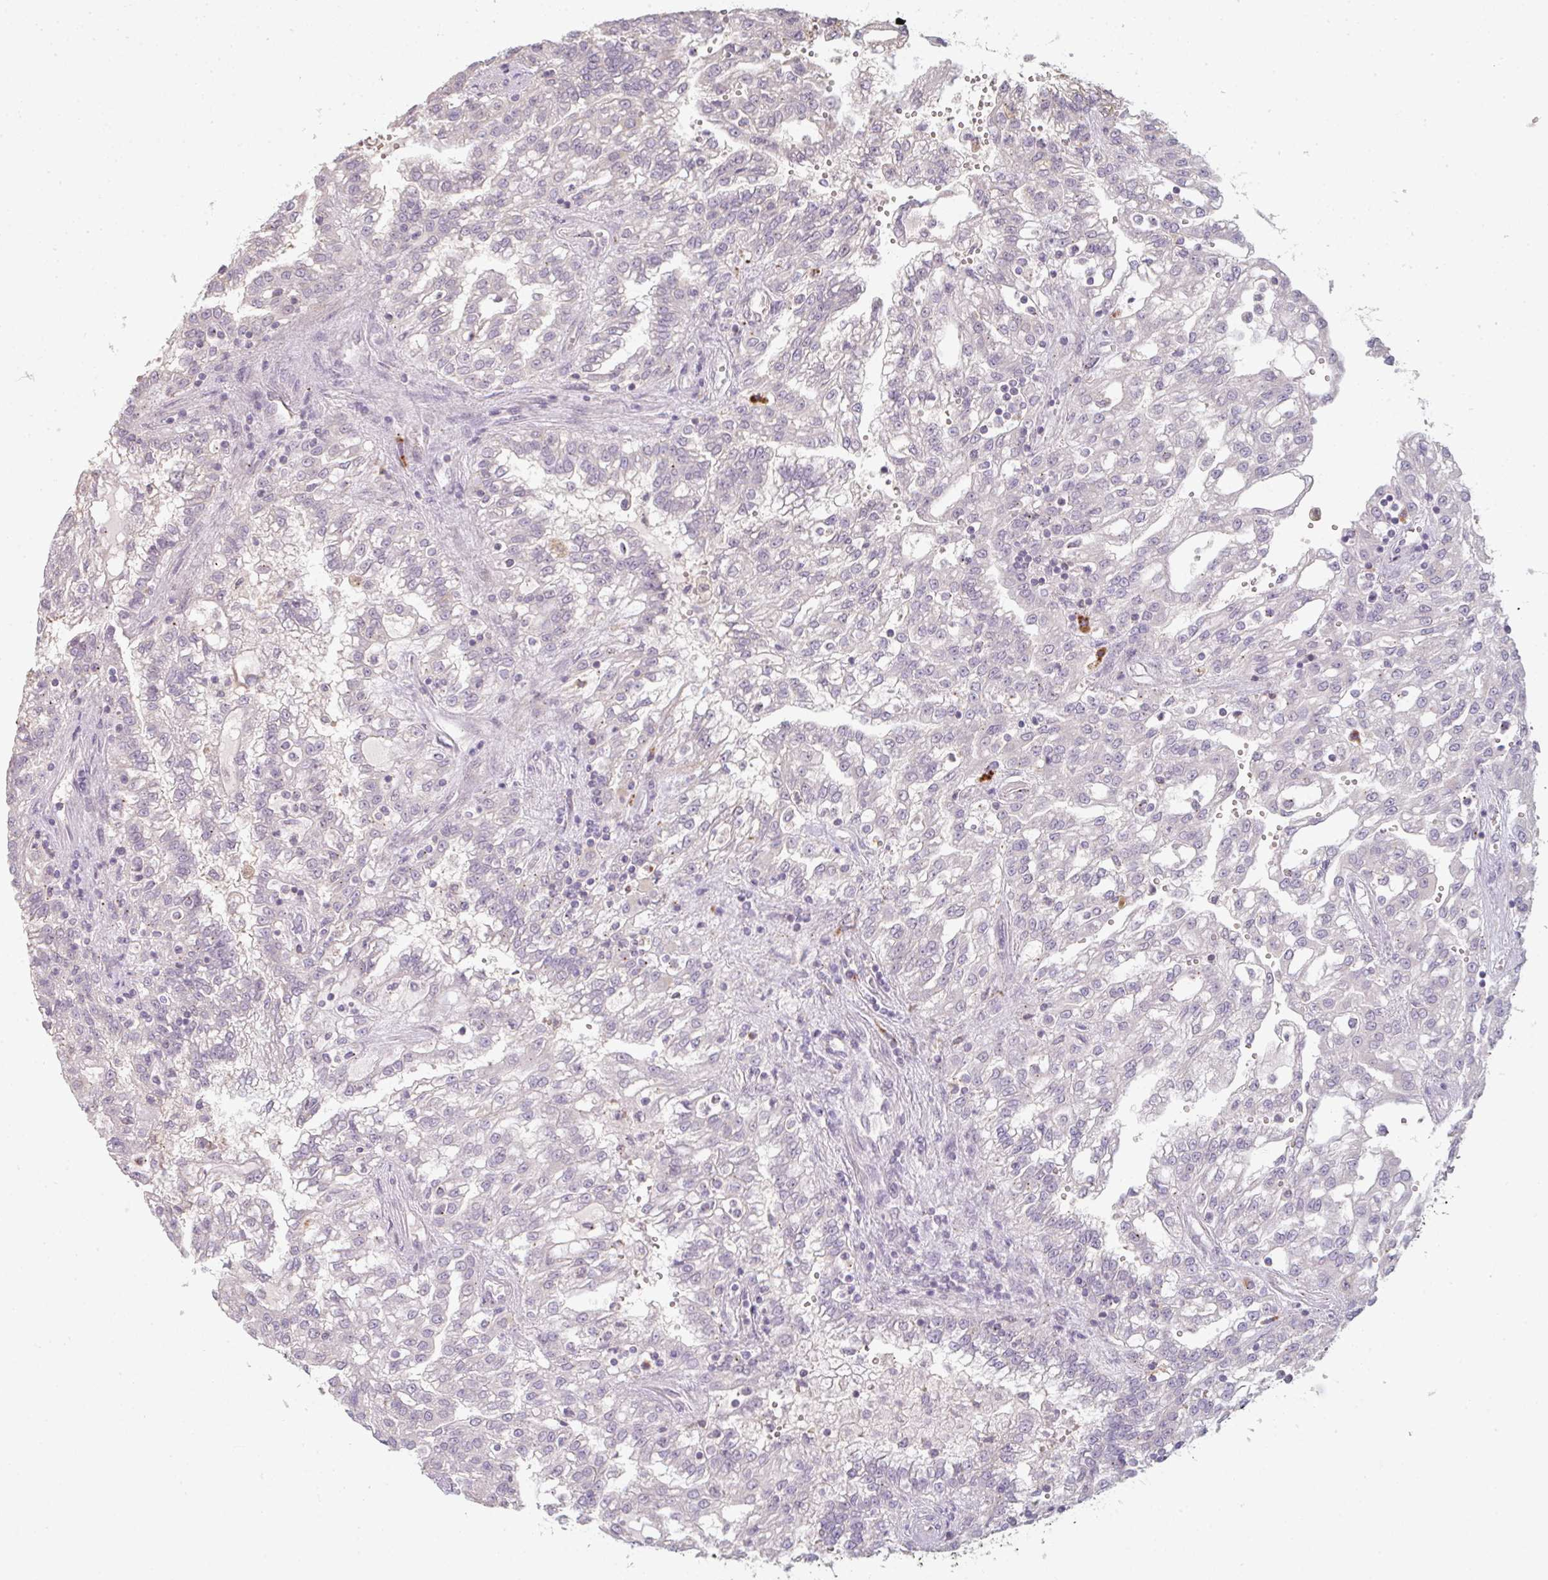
{"staining": {"intensity": "negative", "quantity": "none", "location": "none"}, "tissue": "renal cancer", "cell_type": "Tumor cells", "image_type": "cancer", "snomed": [{"axis": "morphology", "description": "Adenocarcinoma, NOS"}, {"axis": "topography", "description": "Kidney"}], "caption": "A photomicrograph of renal cancer (adenocarcinoma) stained for a protein shows no brown staining in tumor cells.", "gene": "TMEM237", "patient": {"sex": "male", "age": 63}}